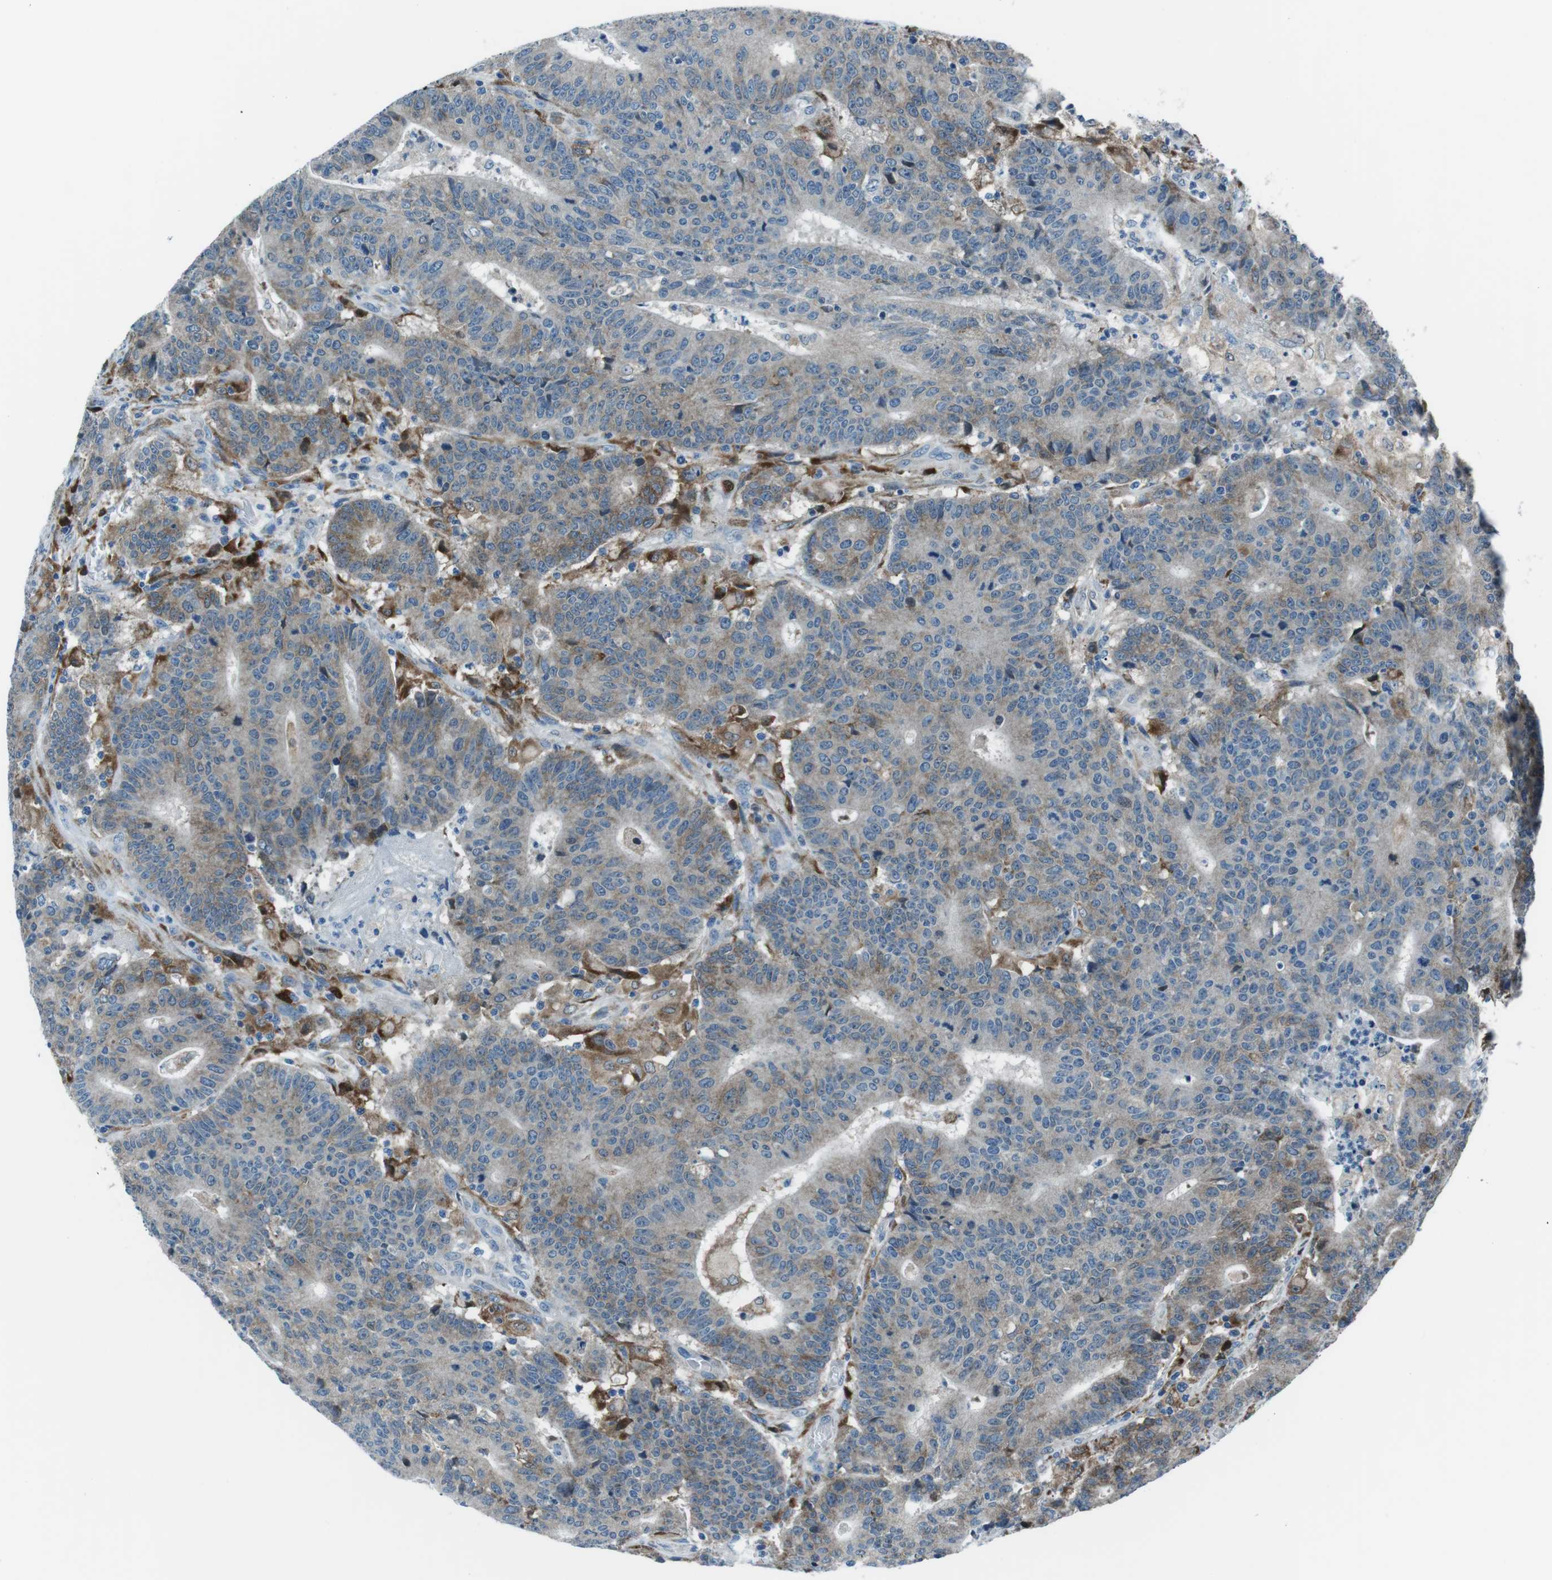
{"staining": {"intensity": "moderate", "quantity": "25%-75%", "location": "cytoplasmic/membranous"}, "tissue": "colorectal cancer", "cell_type": "Tumor cells", "image_type": "cancer", "snomed": [{"axis": "morphology", "description": "Normal tissue, NOS"}, {"axis": "morphology", "description": "Adenocarcinoma, NOS"}, {"axis": "topography", "description": "Colon"}], "caption": "There is medium levels of moderate cytoplasmic/membranous expression in tumor cells of colorectal cancer, as demonstrated by immunohistochemical staining (brown color).", "gene": "BLNK", "patient": {"sex": "female", "age": 75}}